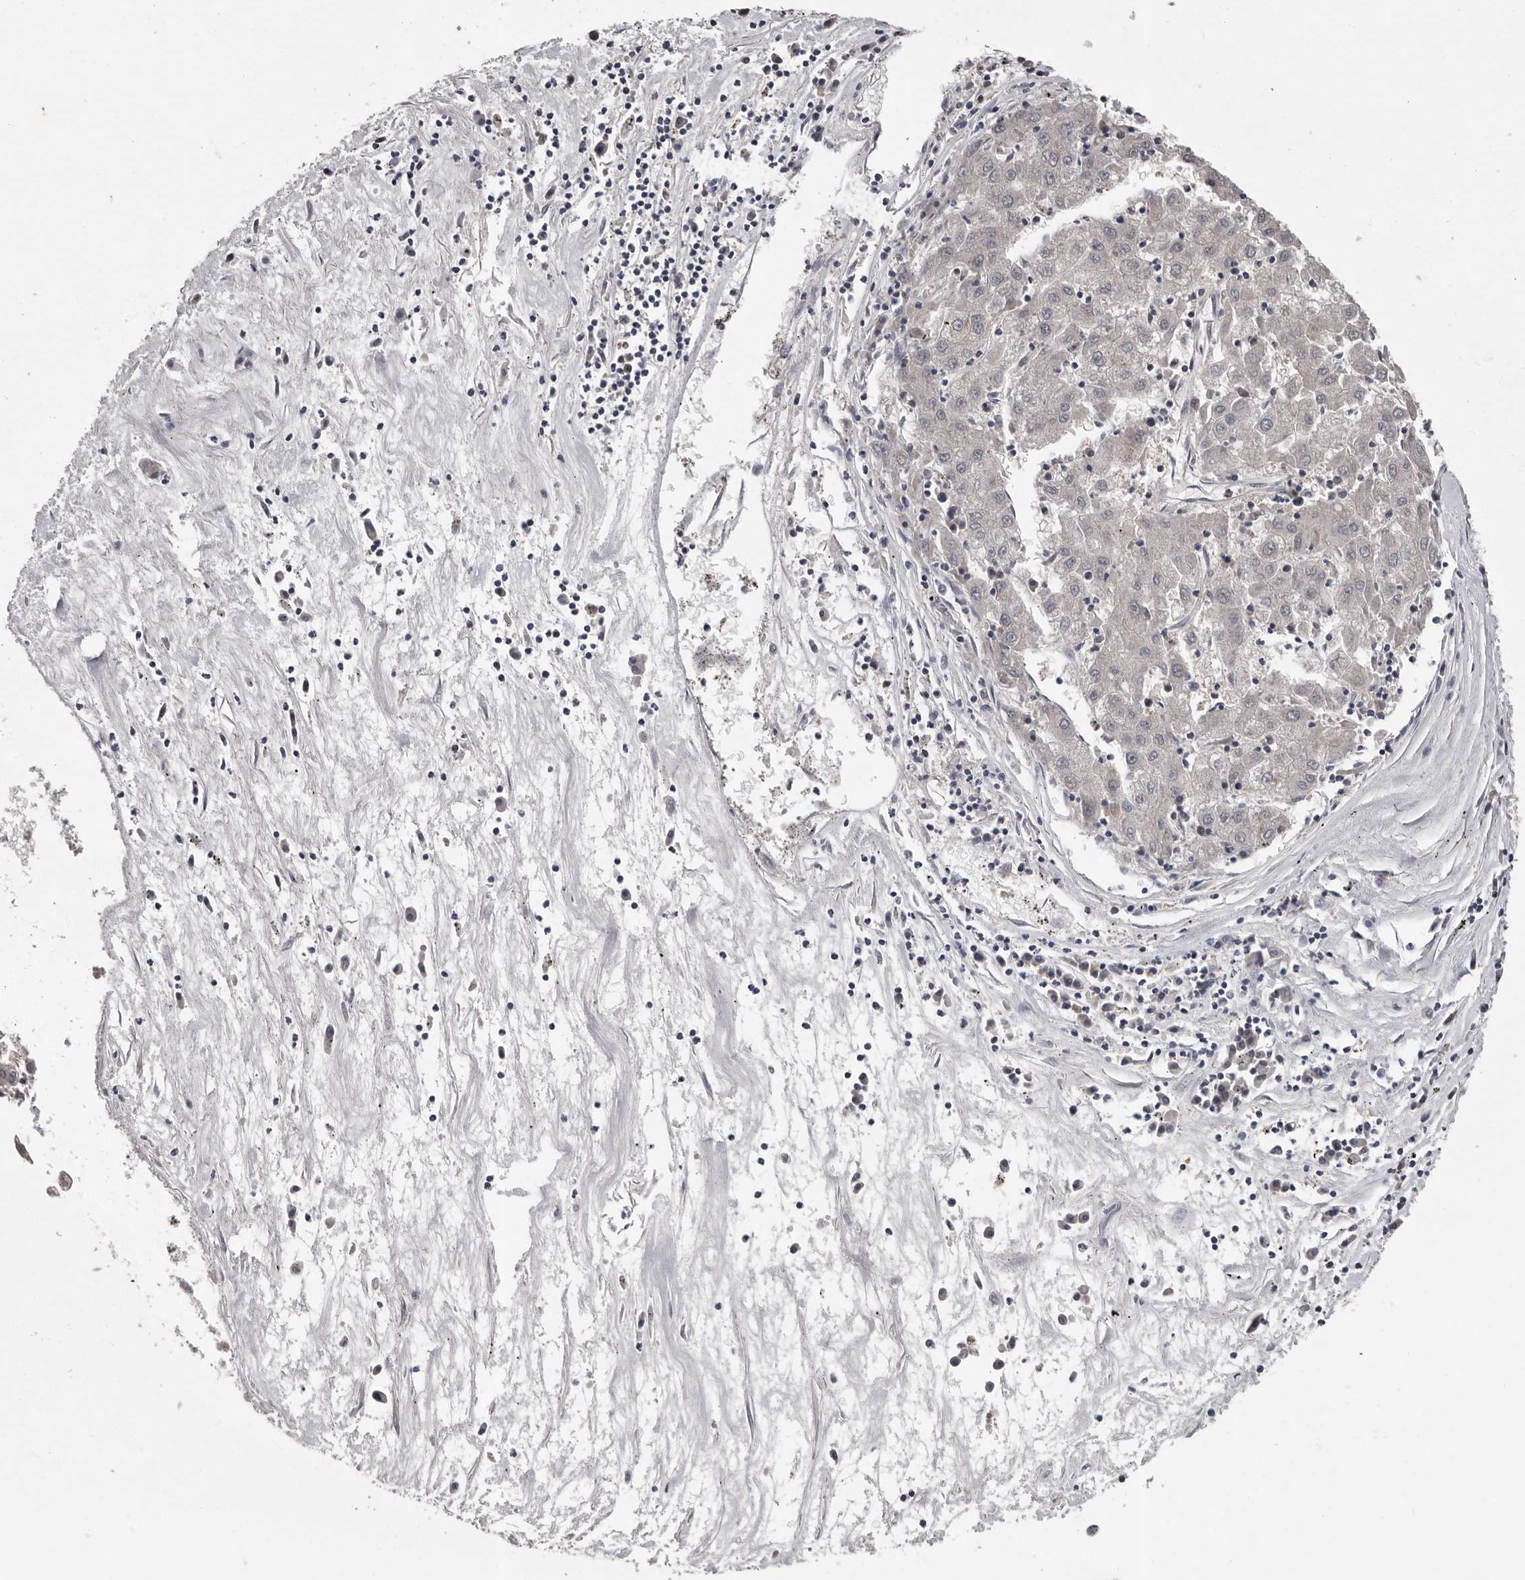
{"staining": {"intensity": "negative", "quantity": "none", "location": "none"}, "tissue": "liver cancer", "cell_type": "Tumor cells", "image_type": "cancer", "snomed": [{"axis": "morphology", "description": "Carcinoma, Hepatocellular, NOS"}, {"axis": "topography", "description": "Liver"}], "caption": "Tumor cells show no significant protein positivity in liver hepatocellular carcinoma.", "gene": "RALGPS2", "patient": {"sex": "male", "age": 72}}